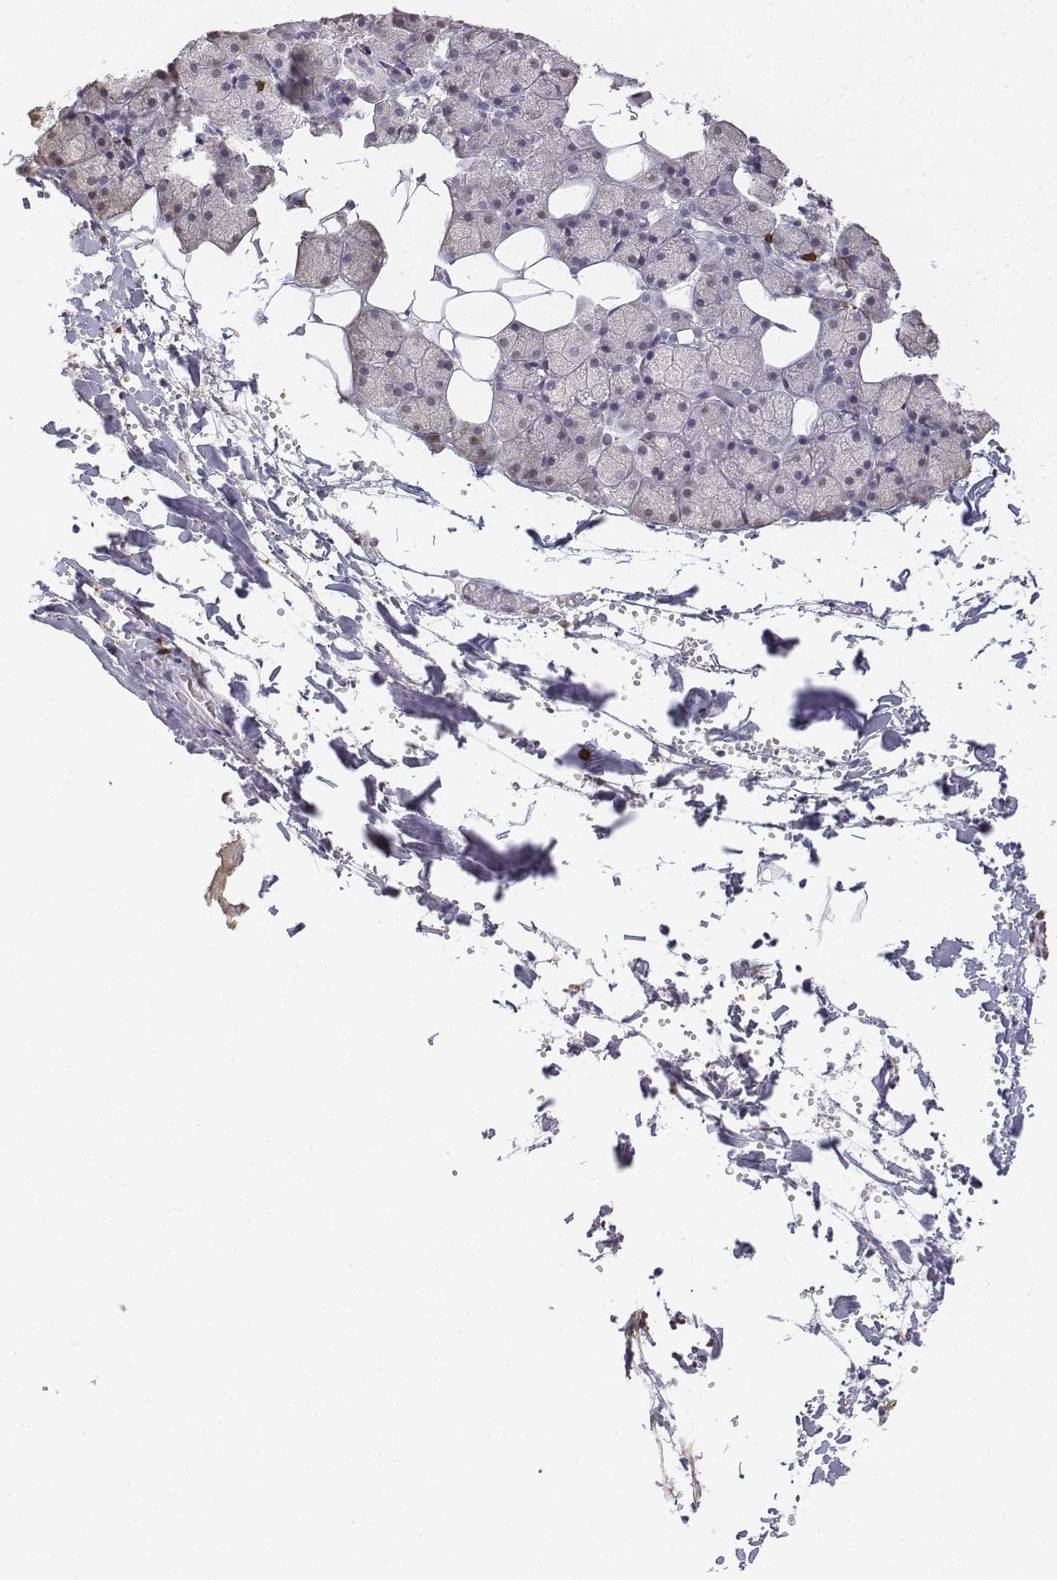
{"staining": {"intensity": "negative", "quantity": "none", "location": "none"}, "tissue": "salivary gland", "cell_type": "Glandular cells", "image_type": "normal", "snomed": [{"axis": "morphology", "description": "Normal tissue, NOS"}, {"axis": "topography", "description": "Salivary gland"}], "caption": "Human salivary gland stained for a protein using immunohistochemistry shows no staining in glandular cells.", "gene": "CD3E", "patient": {"sex": "male", "age": 38}}